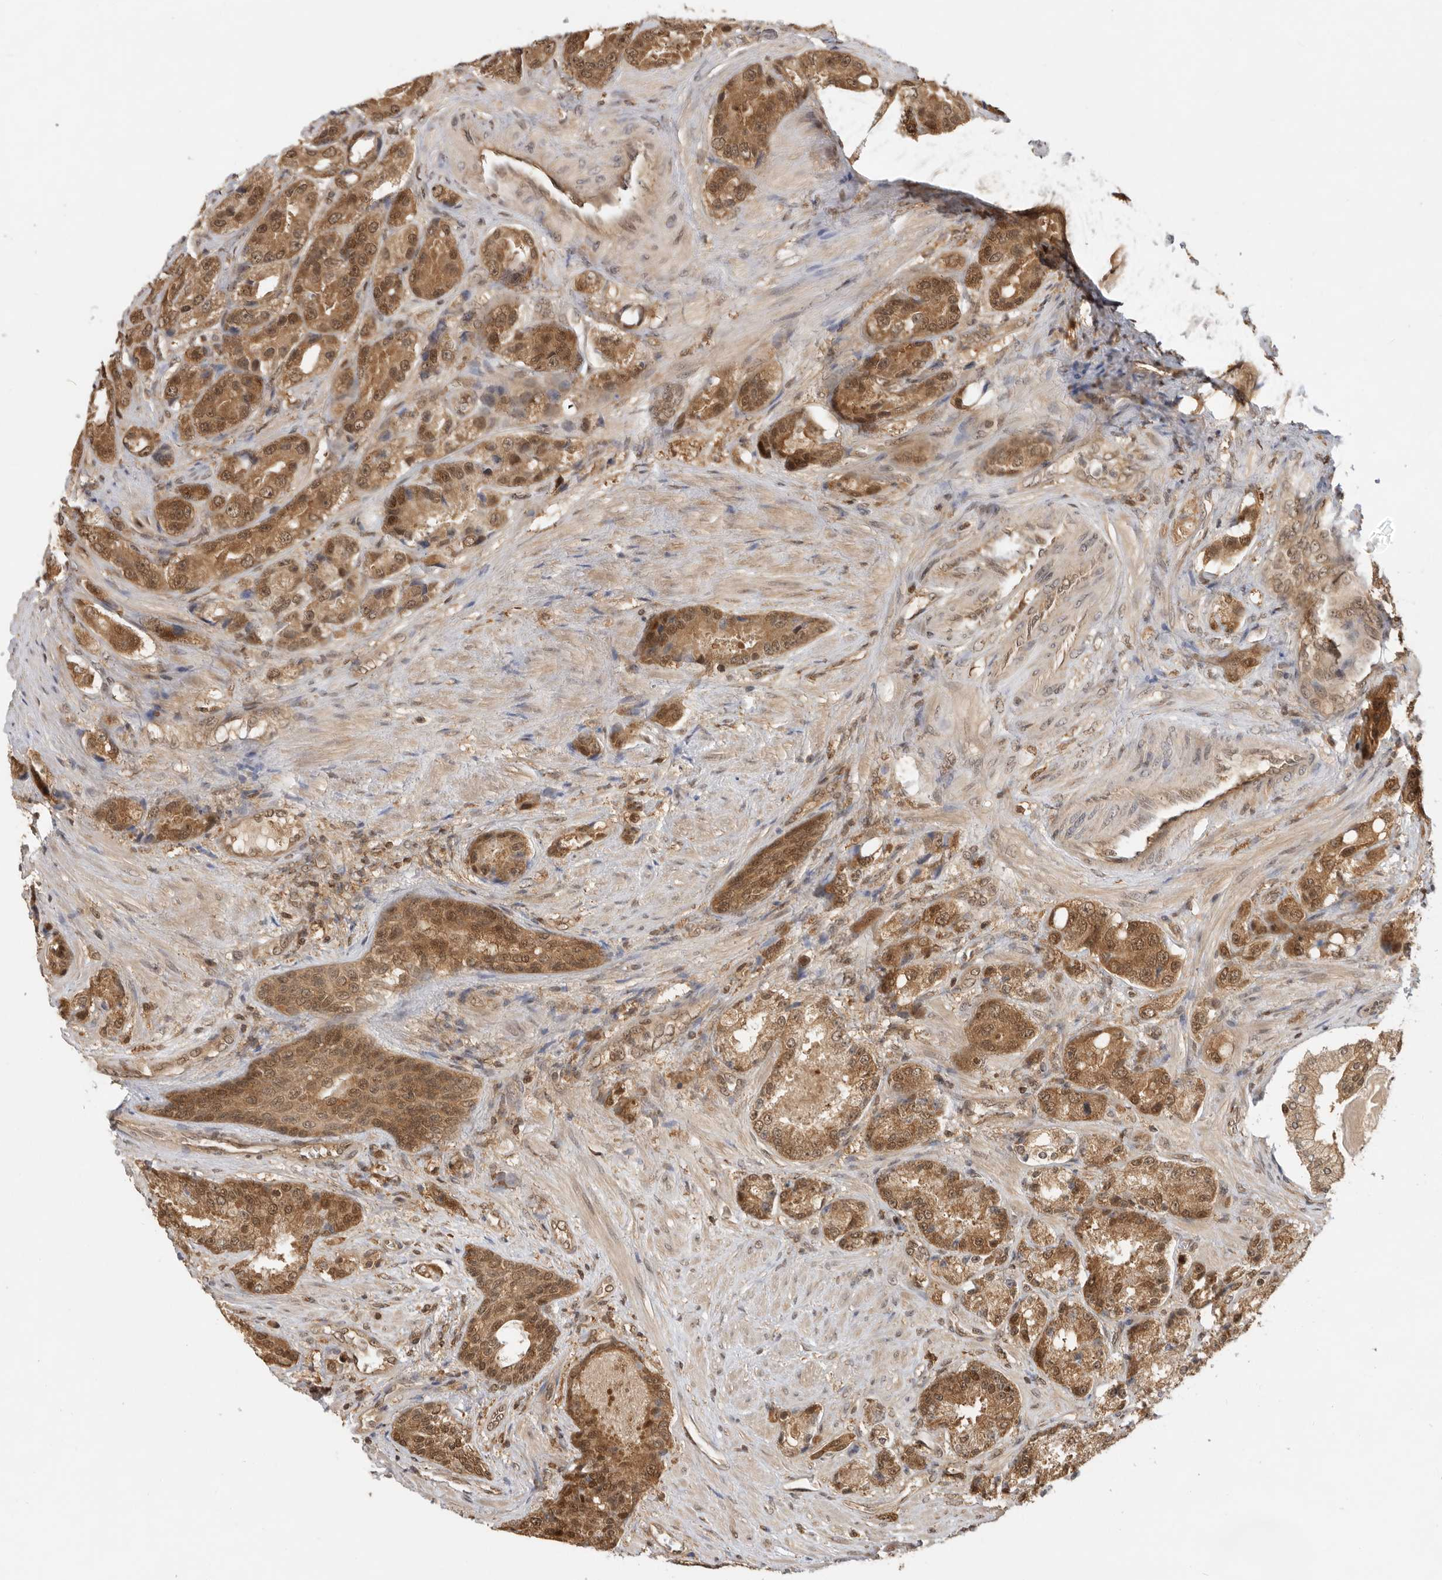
{"staining": {"intensity": "moderate", "quantity": ">75%", "location": "cytoplasmic/membranous,nuclear"}, "tissue": "prostate cancer", "cell_type": "Tumor cells", "image_type": "cancer", "snomed": [{"axis": "morphology", "description": "Adenocarcinoma, High grade"}, {"axis": "topography", "description": "Prostate"}], "caption": "Prostate cancer (adenocarcinoma (high-grade)) tissue displays moderate cytoplasmic/membranous and nuclear expression in about >75% of tumor cells, visualized by immunohistochemistry.", "gene": "ADPRS", "patient": {"sex": "male", "age": 60}}